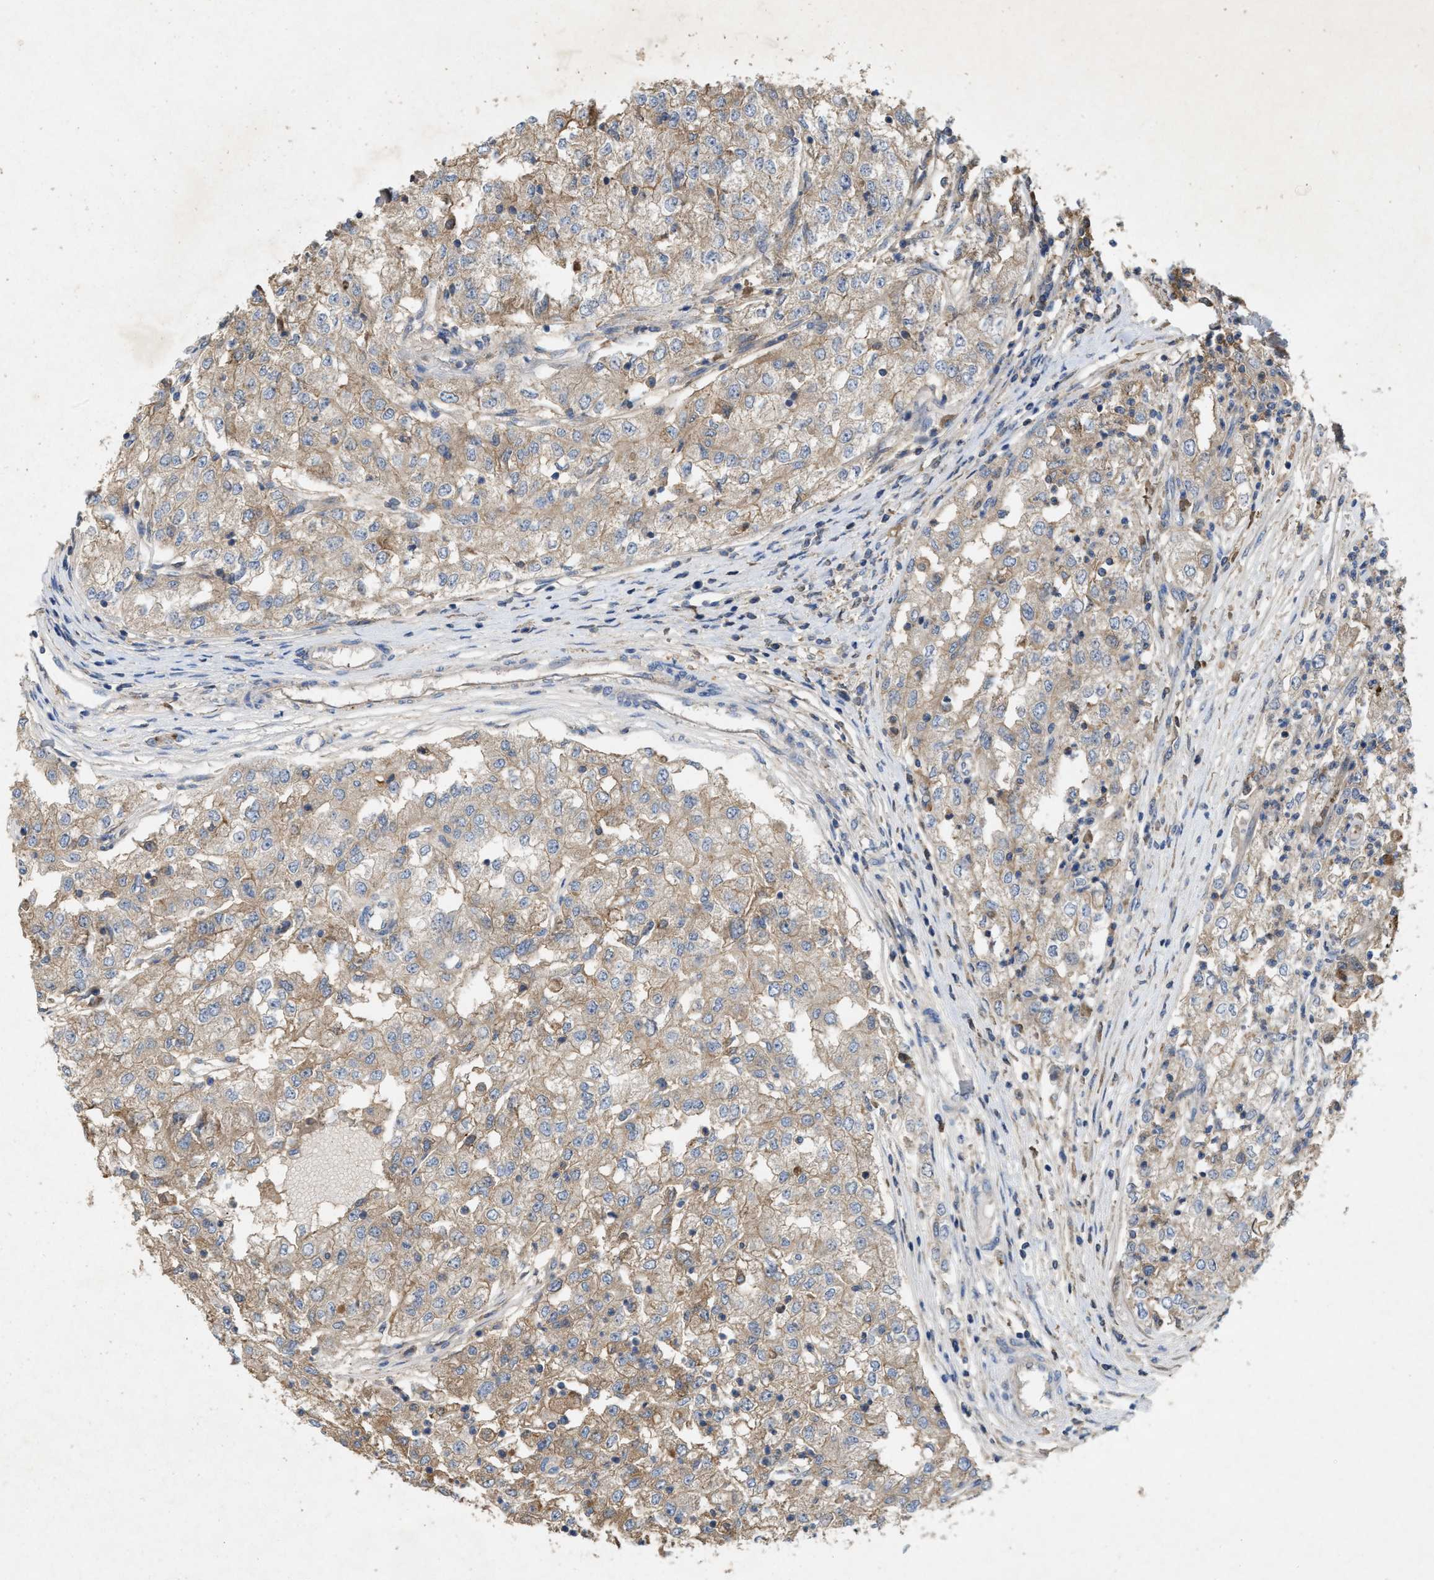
{"staining": {"intensity": "weak", "quantity": "25%-75%", "location": "cytoplasmic/membranous"}, "tissue": "renal cancer", "cell_type": "Tumor cells", "image_type": "cancer", "snomed": [{"axis": "morphology", "description": "Adenocarcinoma, NOS"}, {"axis": "topography", "description": "Kidney"}], "caption": "High-magnification brightfield microscopy of adenocarcinoma (renal) stained with DAB (brown) and counterstained with hematoxylin (blue). tumor cells exhibit weak cytoplasmic/membranous staining is present in about25%-75% of cells.", "gene": "LPAR2", "patient": {"sex": "female", "age": 54}}